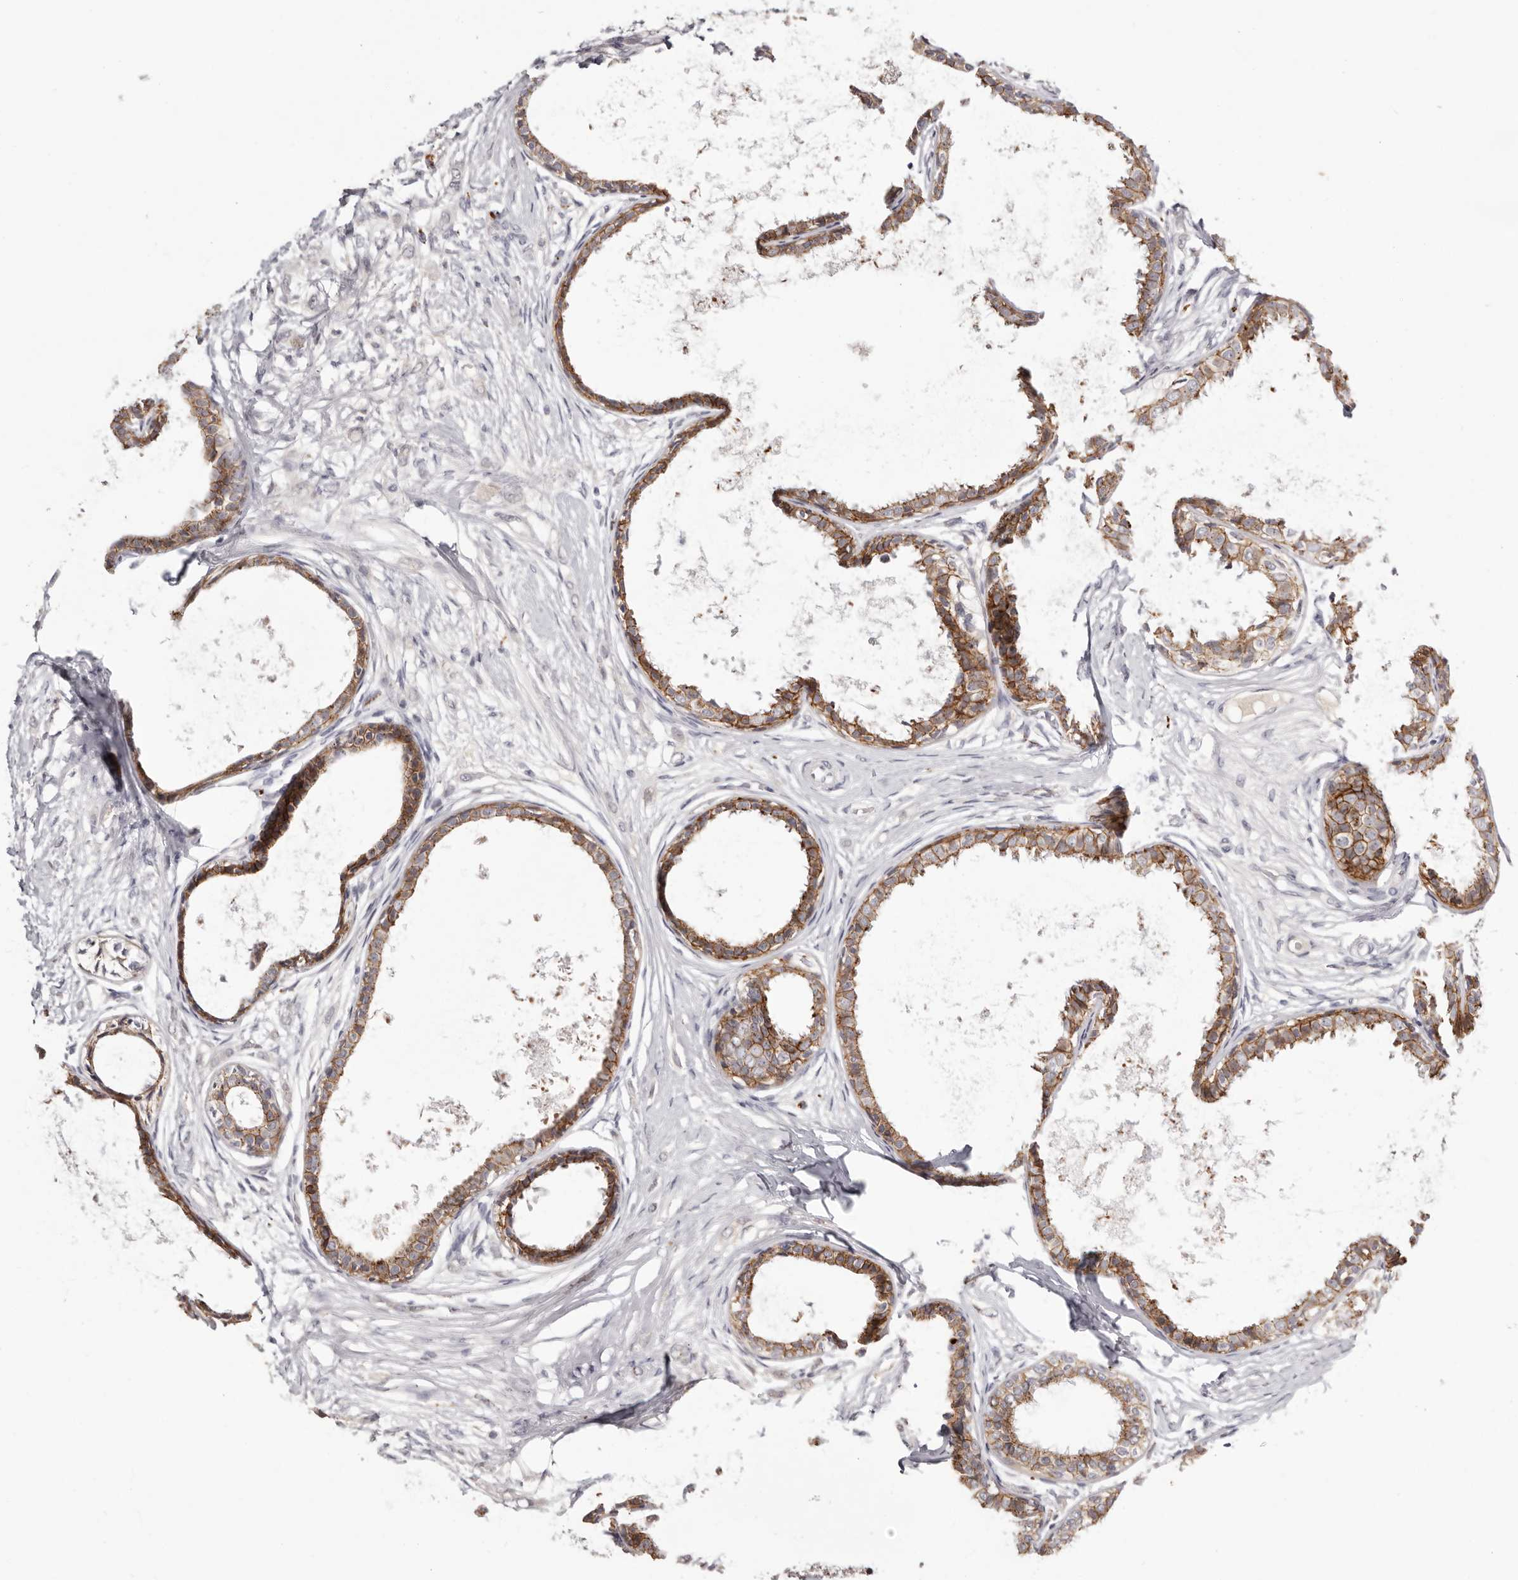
{"staining": {"intensity": "moderate", "quantity": ">75%", "location": "cytoplasmic/membranous"}, "tissue": "breast cancer", "cell_type": "Tumor cells", "image_type": "cancer", "snomed": [{"axis": "morphology", "description": "Normal tissue, NOS"}, {"axis": "morphology", "description": "Lobular carcinoma"}, {"axis": "topography", "description": "Breast"}], "caption": "DAB (3,3'-diaminobenzidine) immunohistochemical staining of breast cancer demonstrates moderate cytoplasmic/membranous protein expression in about >75% of tumor cells.", "gene": "PCDHB6", "patient": {"sex": "female", "age": 47}}